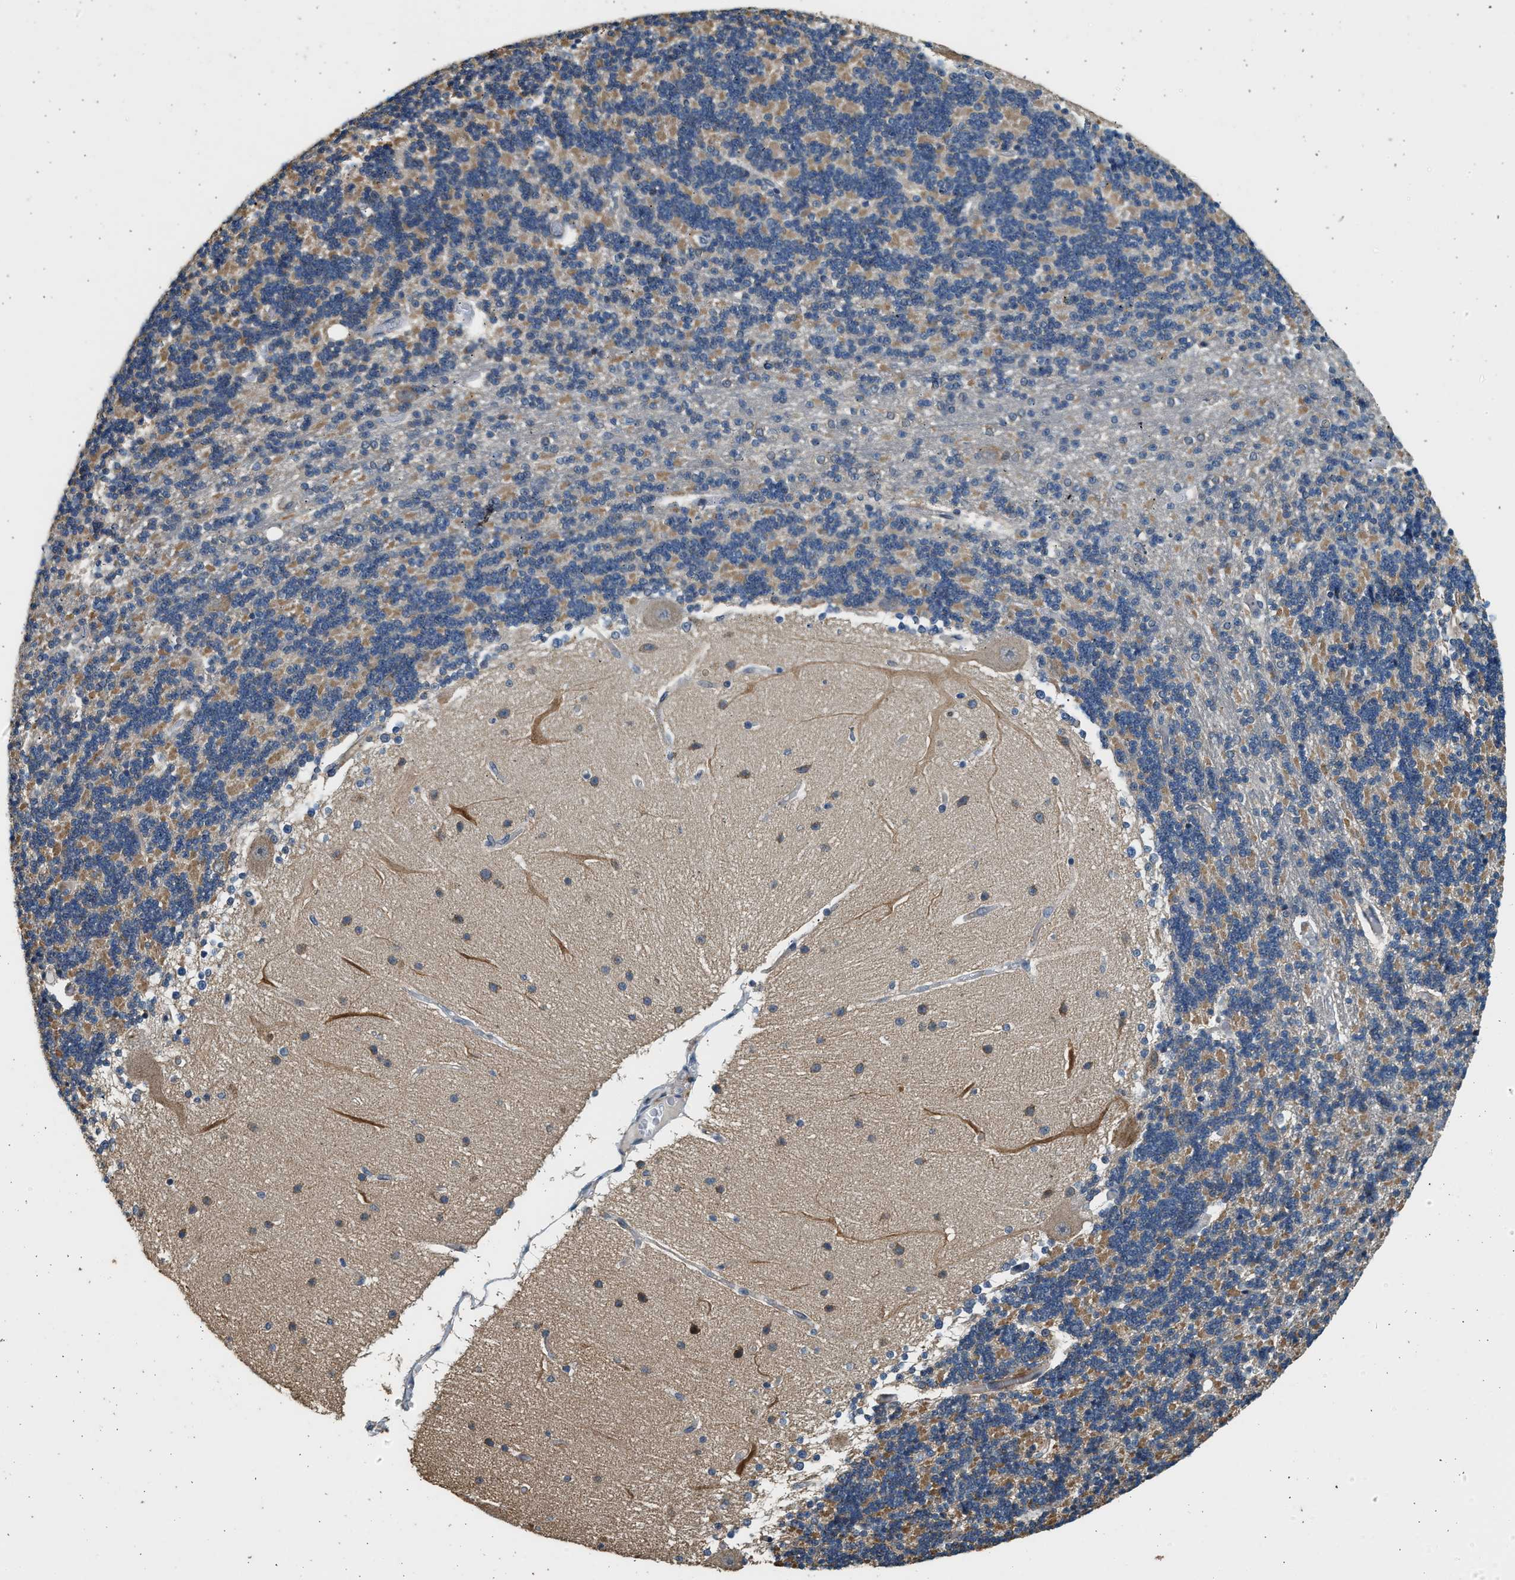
{"staining": {"intensity": "moderate", "quantity": "25%-75%", "location": "cytoplasmic/membranous"}, "tissue": "cerebellum", "cell_type": "Cells in granular layer", "image_type": "normal", "snomed": [{"axis": "morphology", "description": "Normal tissue, NOS"}, {"axis": "topography", "description": "Cerebellum"}], "caption": "This image demonstrates IHC staining of unremarkable human cerebellum, with medium moderate cytoplasmic/membranous expression in about 25%-75% of cells in granular layer.", "gene": "PCLO", "patient": {"sex": "female", "age": 54}}